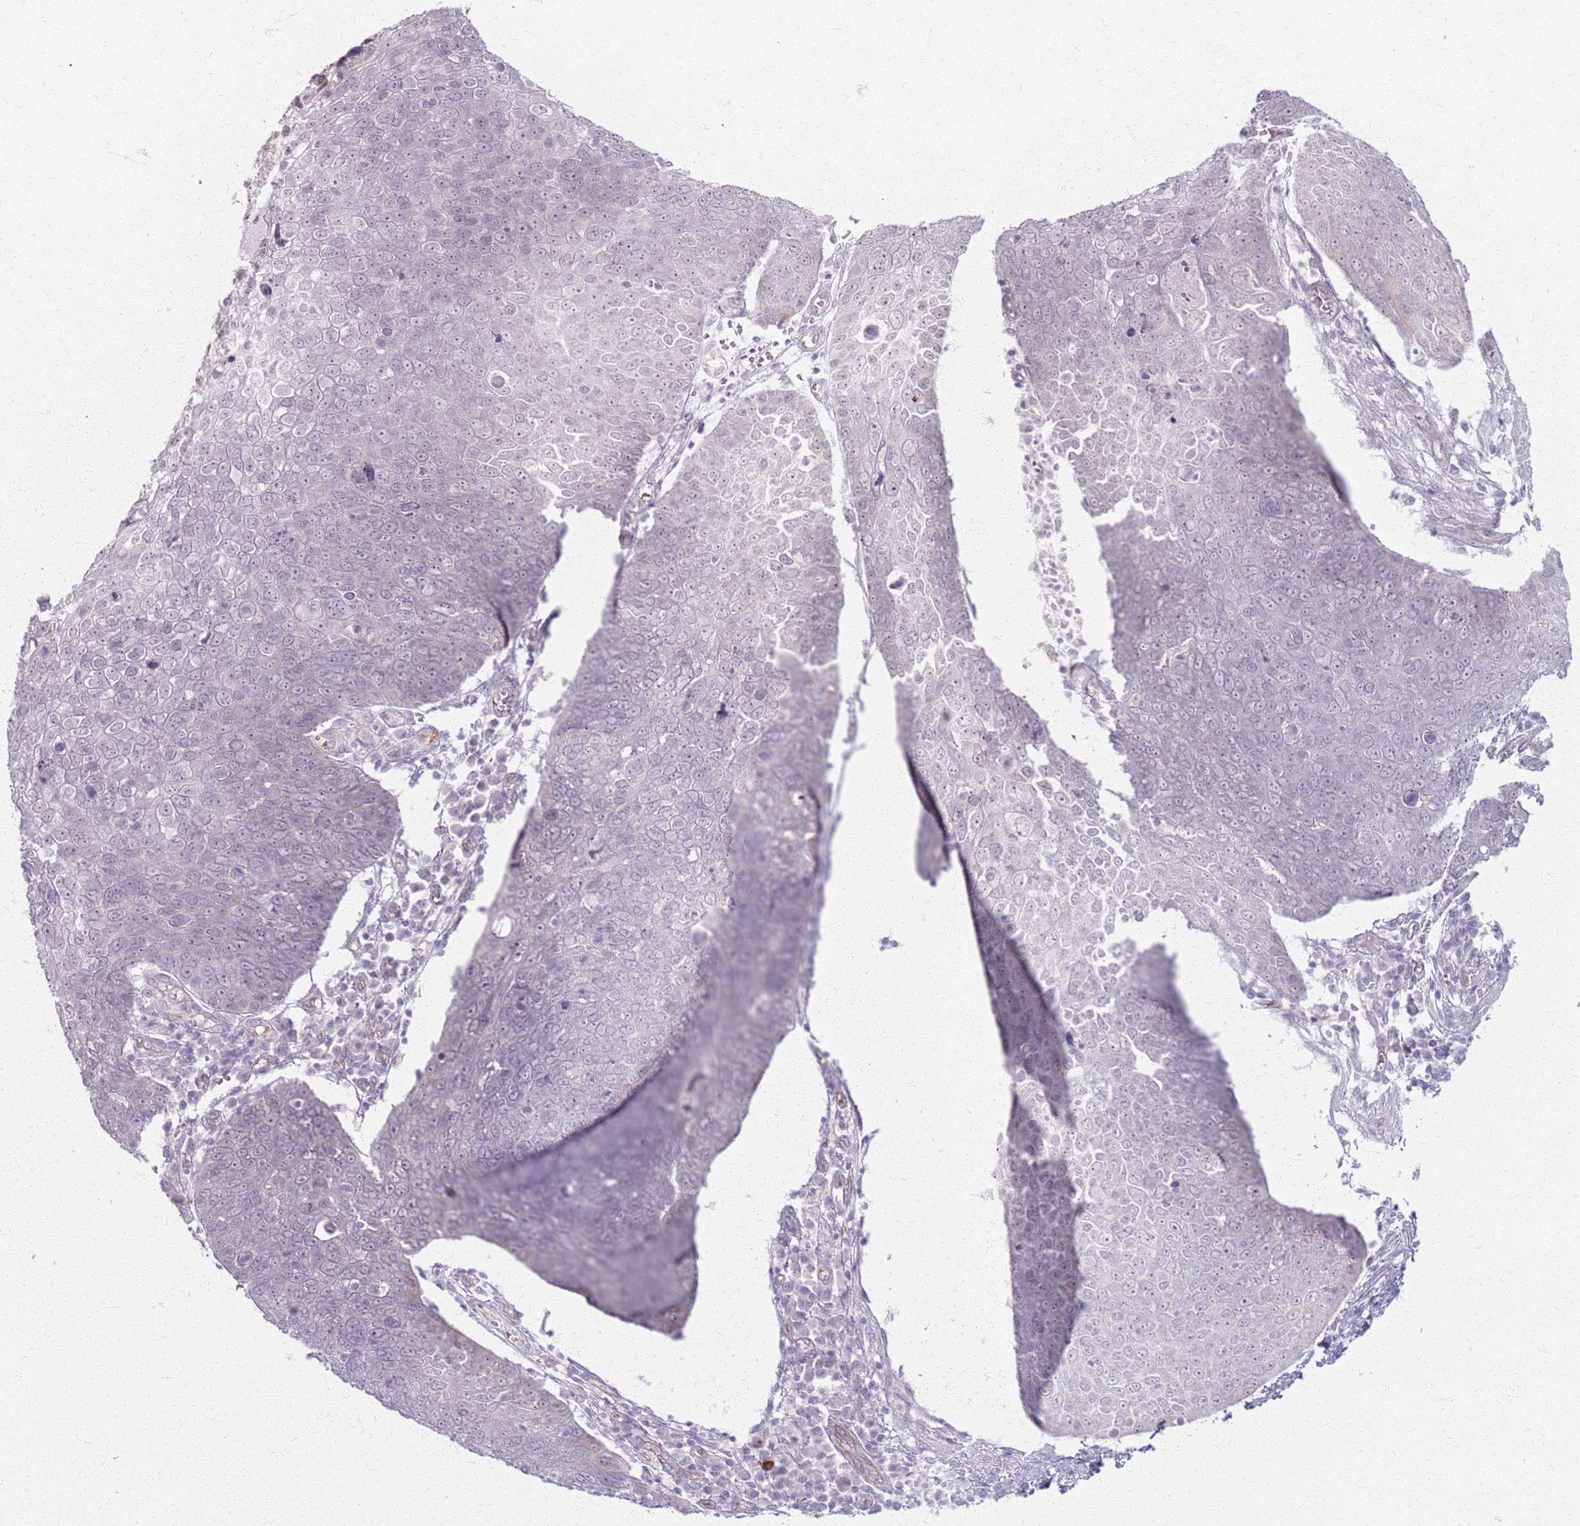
{"staining": {"intensity": "negative", "quantity": "none", "location": "none"}, "tissue": "skin cancer", "cell_type": "Tumor cells", "image_type": "cancer", "snomed": [{"axis": "morphology", "description": "Squamous cell carcinoma, NOS"}, {"axis": "topography", "description": "Skin"}], "caption": "This is an IHC photomicrograph of squamous cell carcinoma (skin). There is no positivity in tumor cells.", "gene": "KCNA5", "patient": {"sex": "male", "age": 71}}